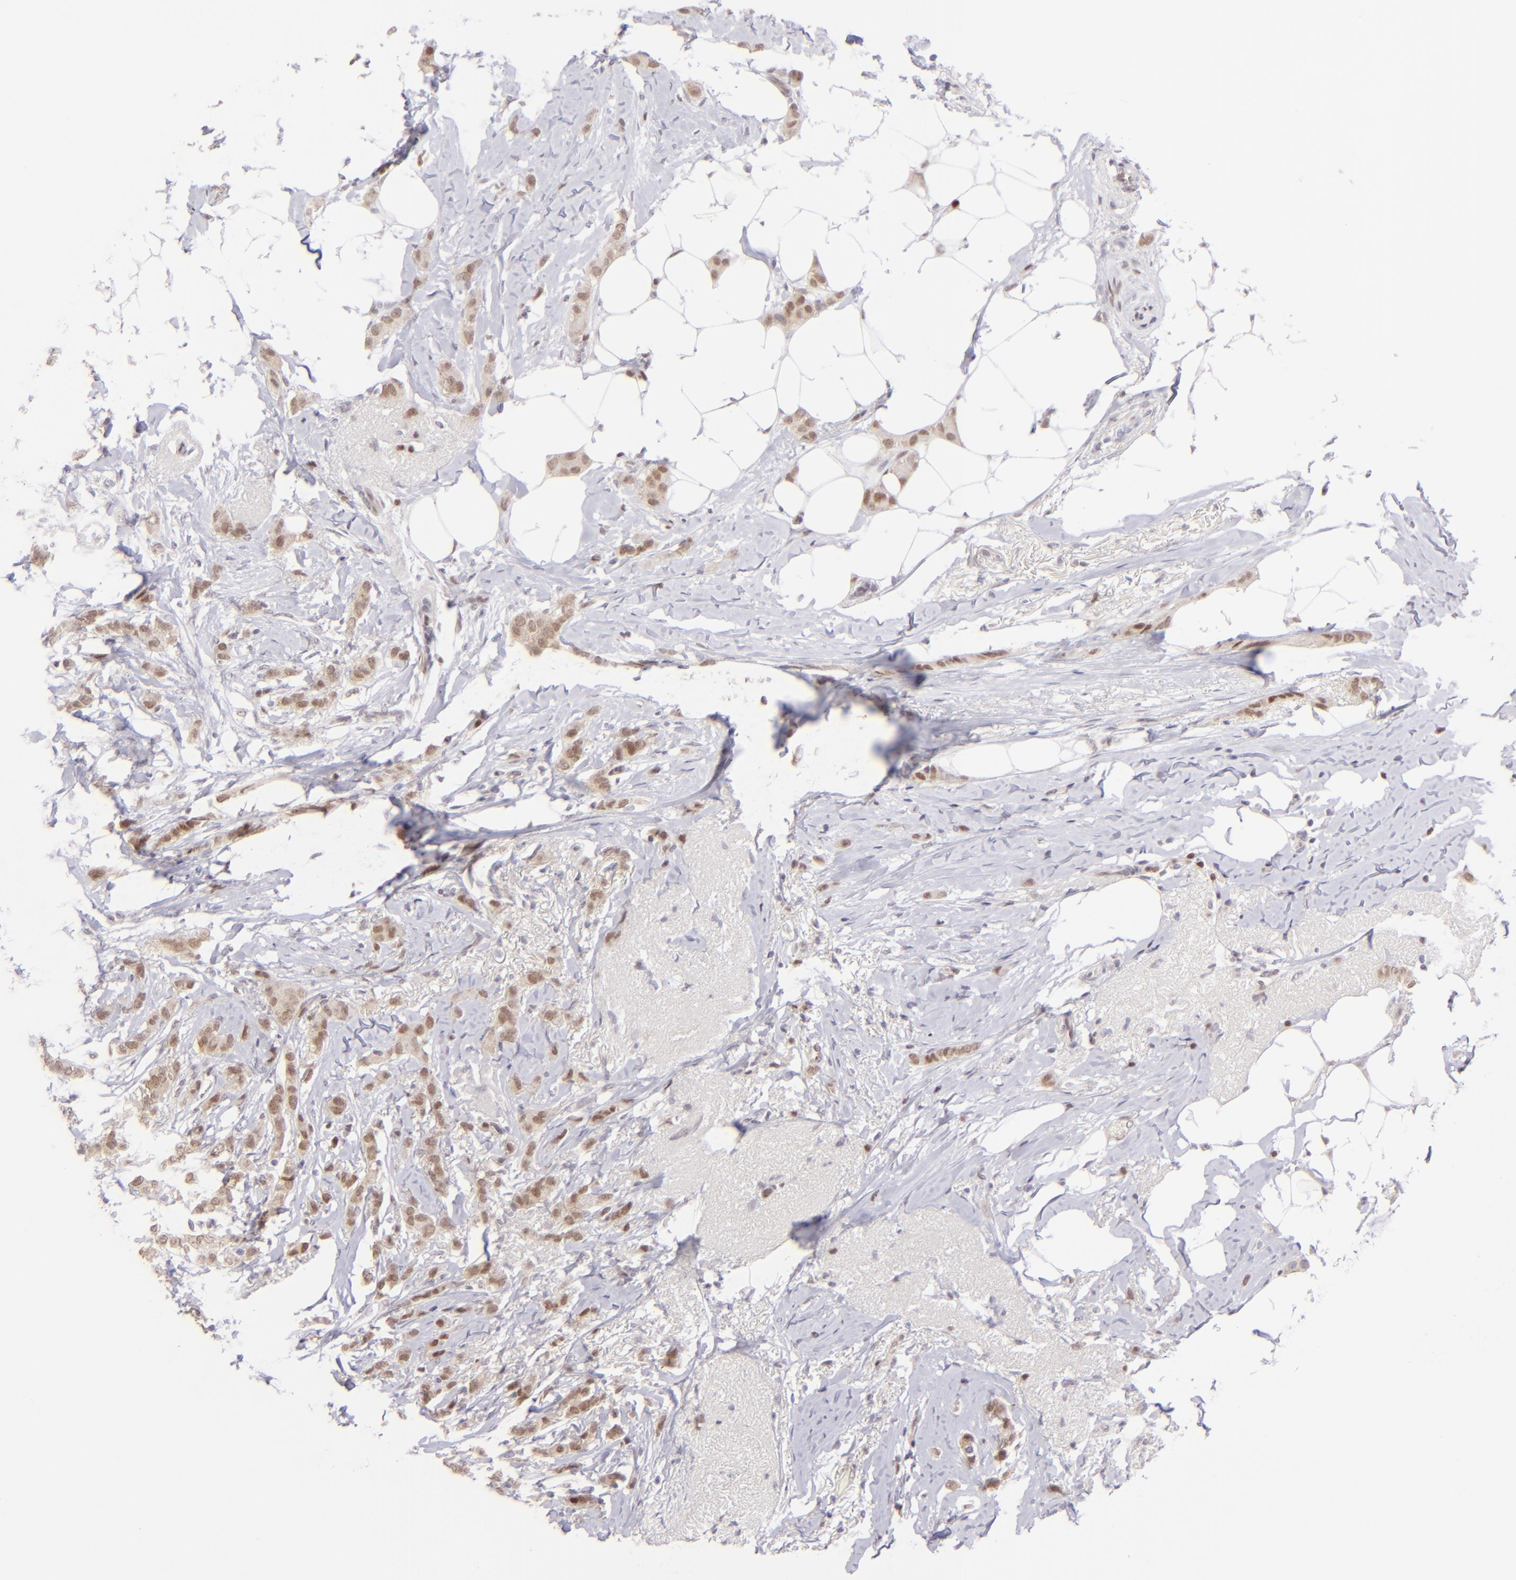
{"staining": {"intensity": "moderate", "quantity": ">75%", "location": "cytoplasmic/membranous,nuclear"}, "tissue": "breast cancer", "cell_type": "Tumor cells", "image_type": "cancer", "snomed": [{"axis": "morphology", "description": "Lobular carcinoma"}, {"axis": "topography", "description": "Breast"}], "caption": "About >75% of tumor cells in breast lobular carcinoma exhibit moderate cytoplasmic/membranous and nuclear protein positivity as visualized by brown immunohistochemical staining.", "gene": "POU2F1", "patient": {"sex": "female", "age": 55}}